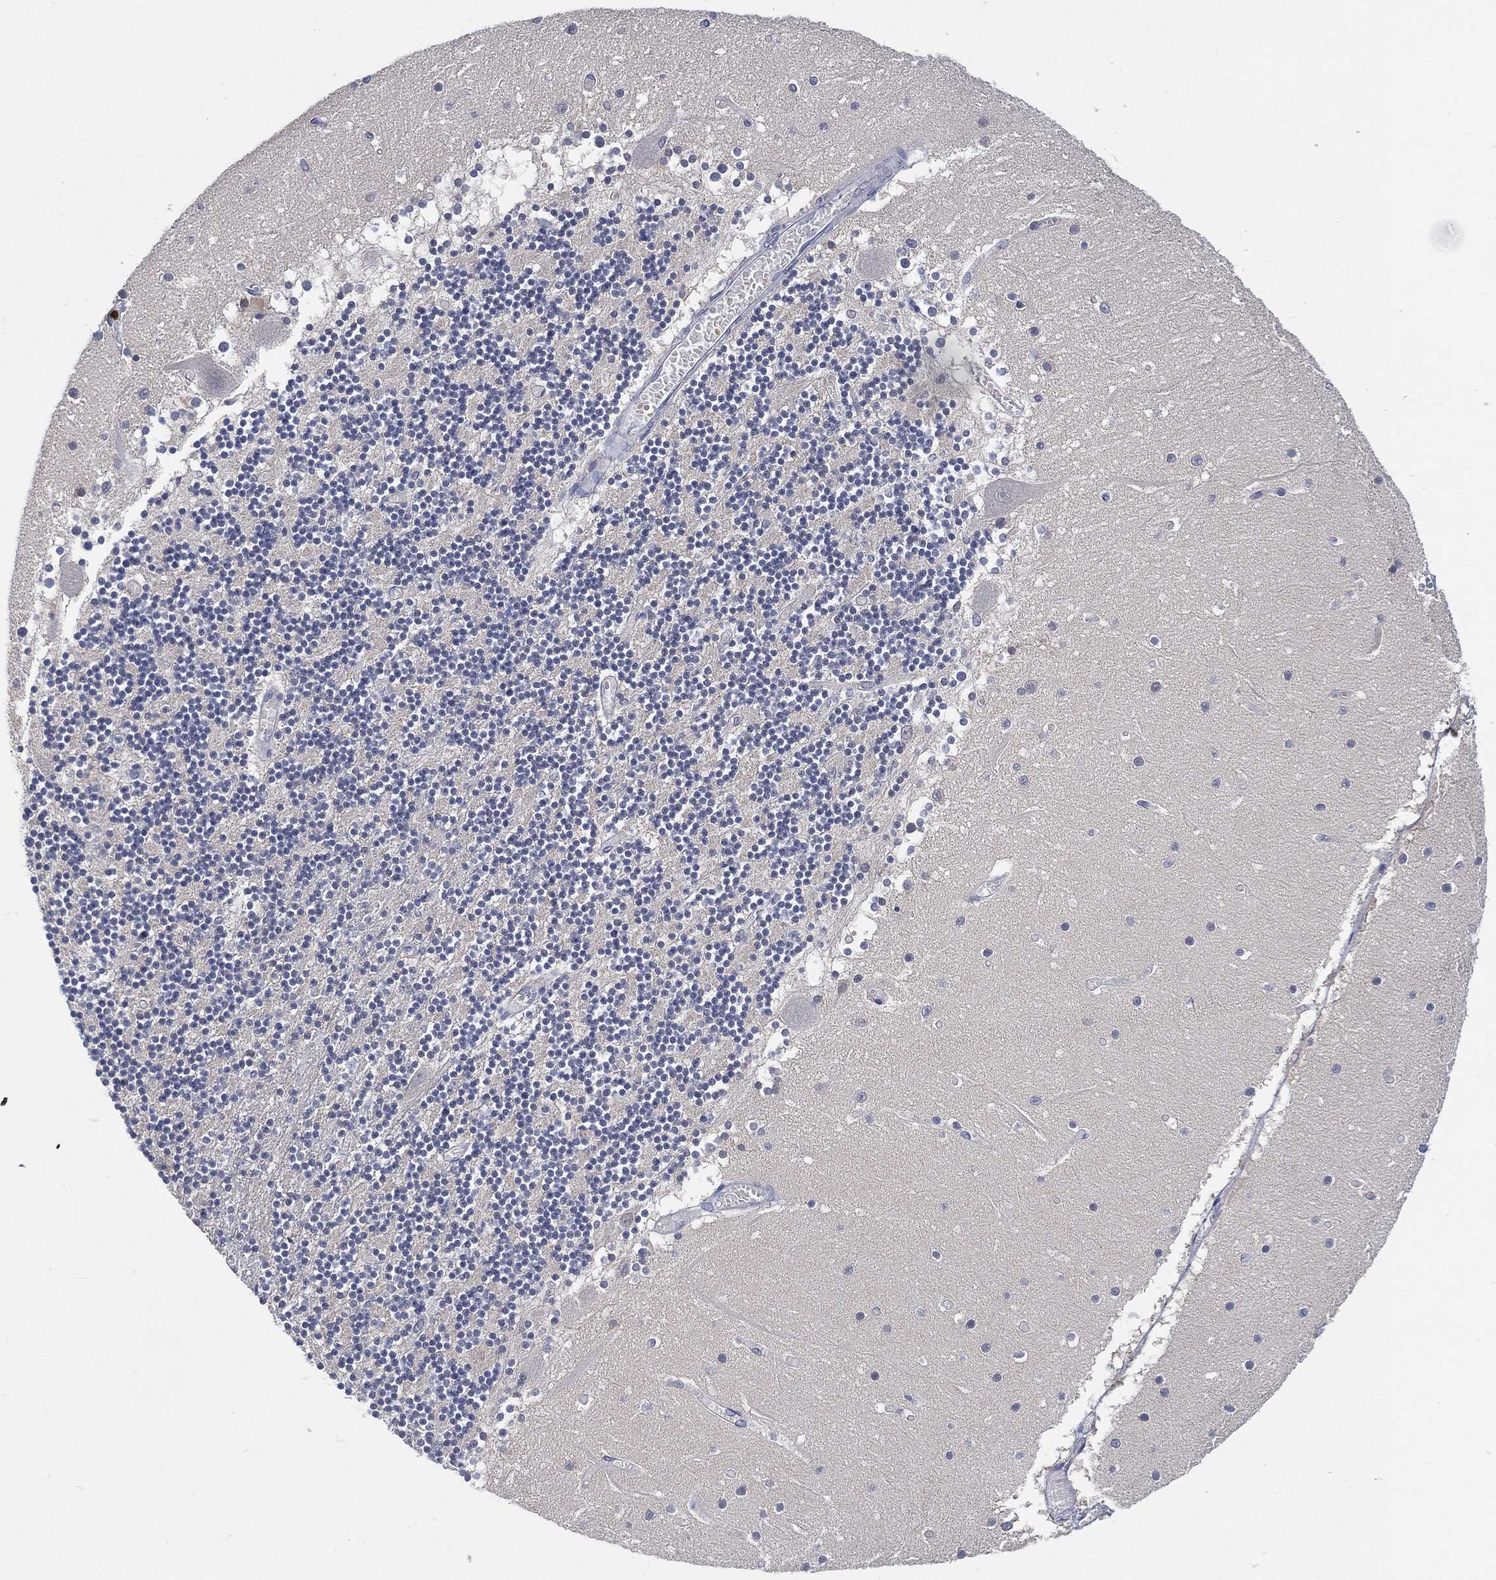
{"staining": {"intensity": "negative", "quantity": "none", "location": "none"}, "tissue": "cerebellum", "cell_type": "Cells in granular layer", "image_type": "normal", "snomed": [{"axis": "morphology", "description": "Normal tissue, NOS"}, {"axis": "topography", "description": "Cerebellum"}], "caption": "Photomicrograph shows no significant protein staining in cells in granular layer of benign cerebellum. (Brightfield microscopy of DAB immunohistochemistry at high magnification).", "gene": "VSIG4", "patient": {"sex": "female", "age": 28}}